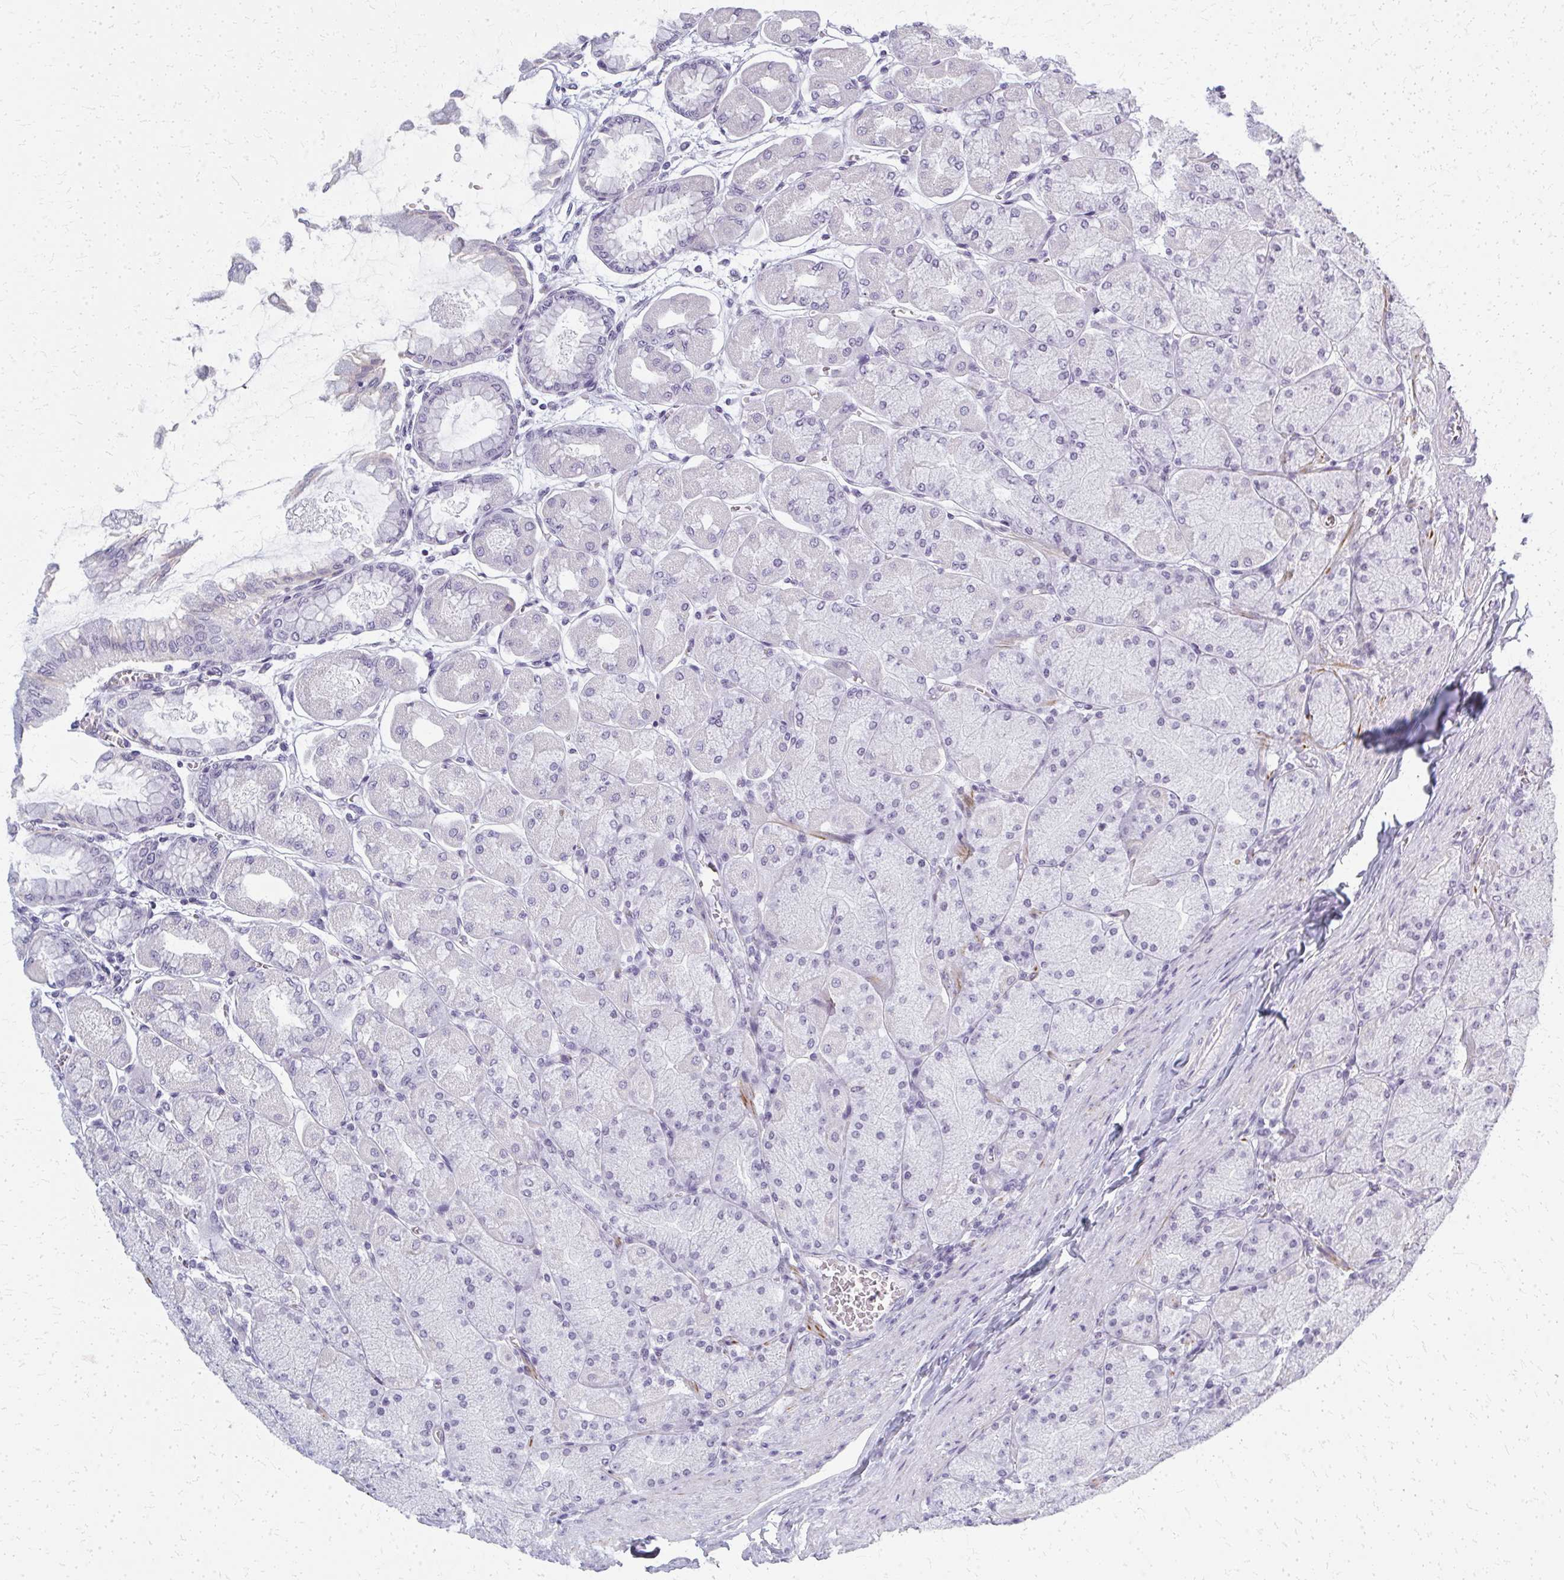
{"staining": {"intensity": "negative", "quantity": "none", "location": "none"}, "tissue": "stomach", "cell_type": "Glandular cells", "image_type": "normal", "snomed": [{"axis": "morphology", "description": "Normal tissue, NOS"}, {"axis": "topography", "description": "Stomach, upper"}], "caption": "A high-resolution image shows IHC staining of normal stomach, which demonstrates no significant positivity in glandular cells.", "gene": "CASQ2", "patient": {"sex": "female", "age": 56}}